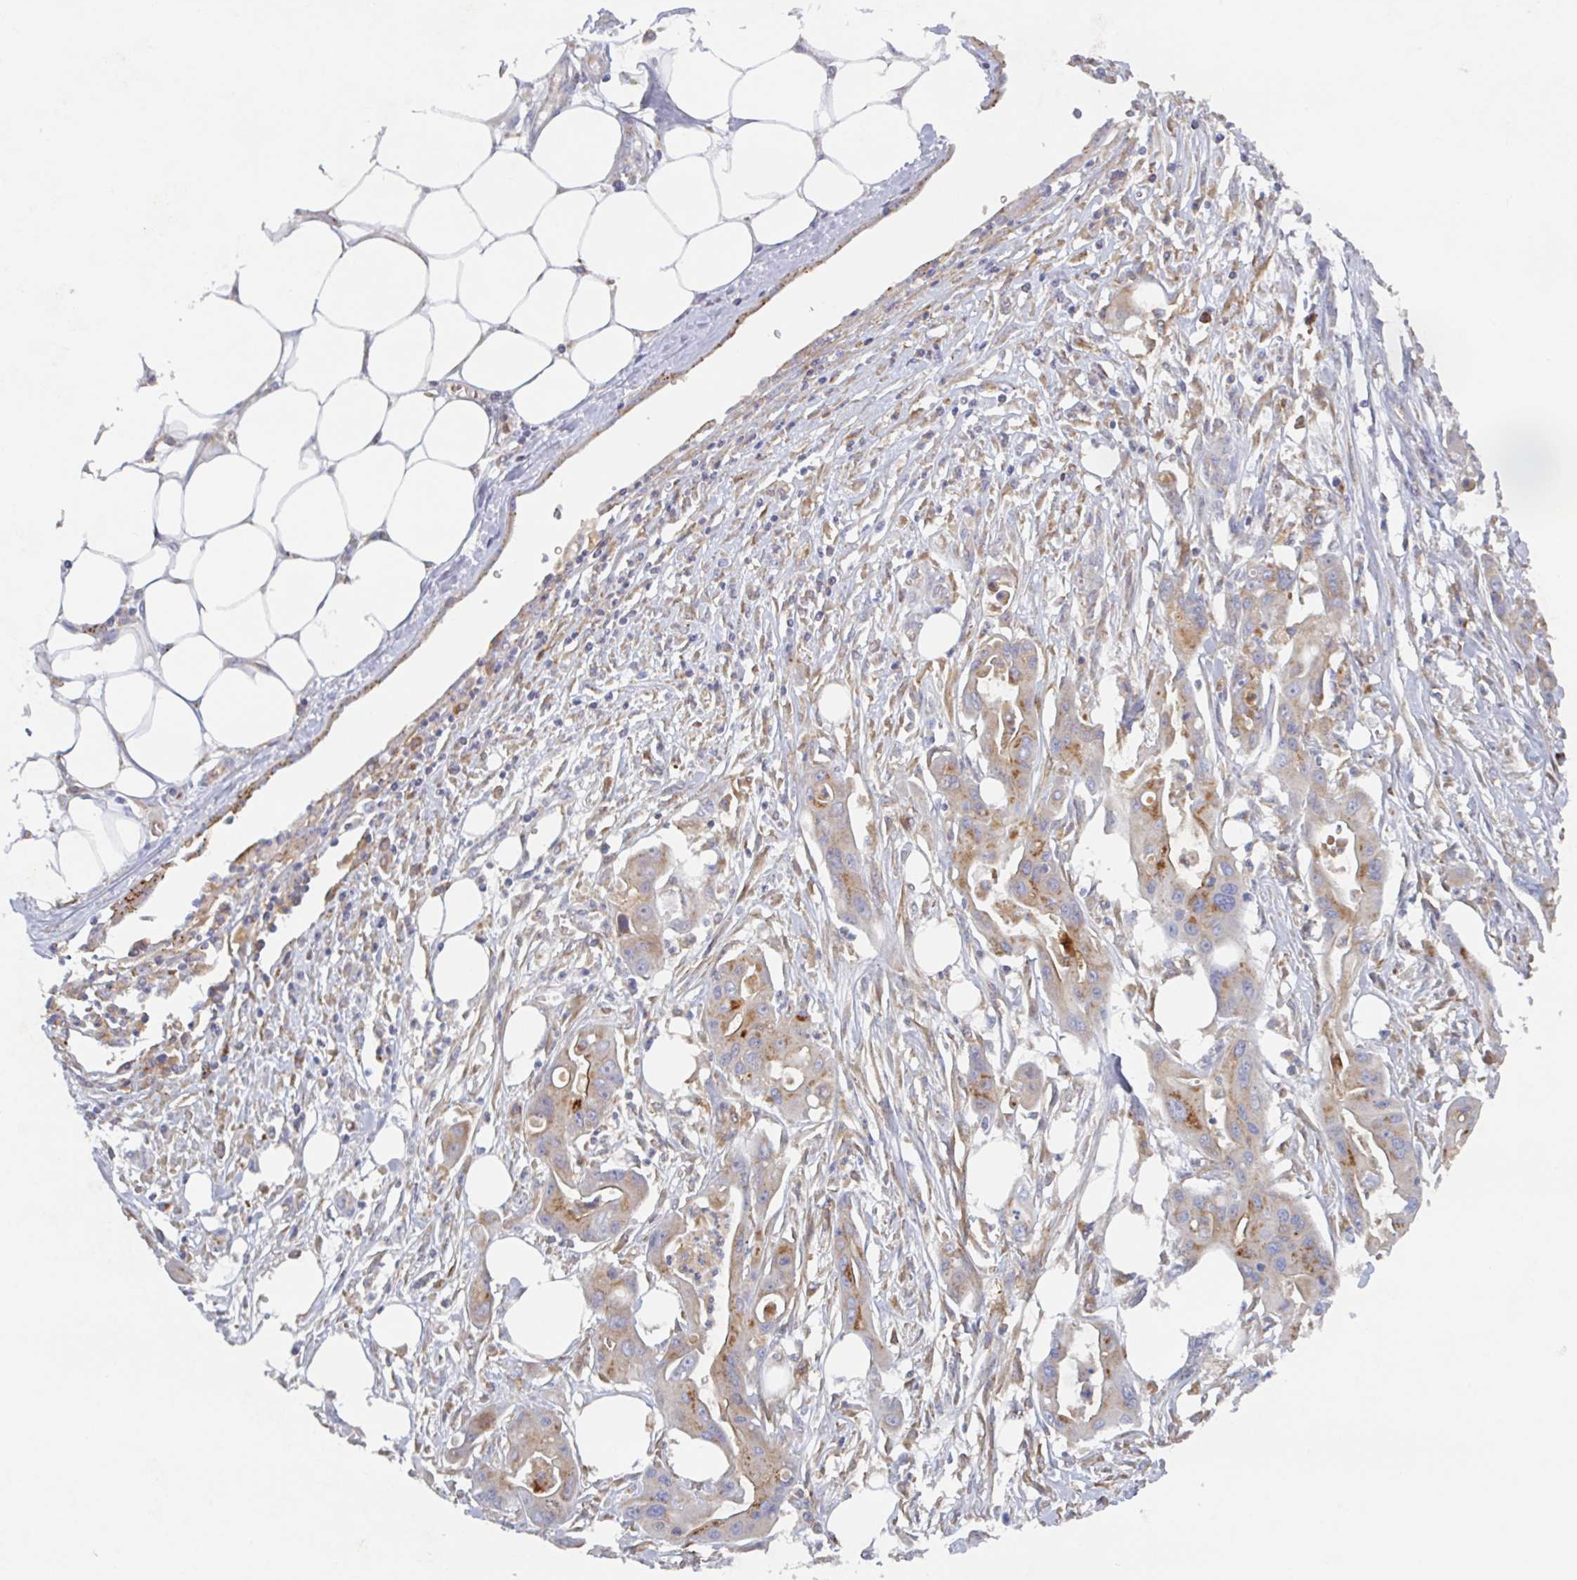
{"staining": {"intensity": "moderate", "quantity": ">75%", "location": "cytoplasmic/membranous"}, "tissue": "ovarian cancer", "cell_type": "Tumor cells", "image_type": "cancer", "snomed": [{"axis": "morphology", "description": "Cystadenocarcinoma, mucinous, NOS"}, {"axis": "topography", "description": "Ovary"}], "caption": "Ovarian cancer stained for a protein (brown) reveals moderate cytoplasmic/membranous positive positivity in approximately >75% of tumor cells.", "gene": "MANBA", "patient": {"sex": "female", "age": 70}}